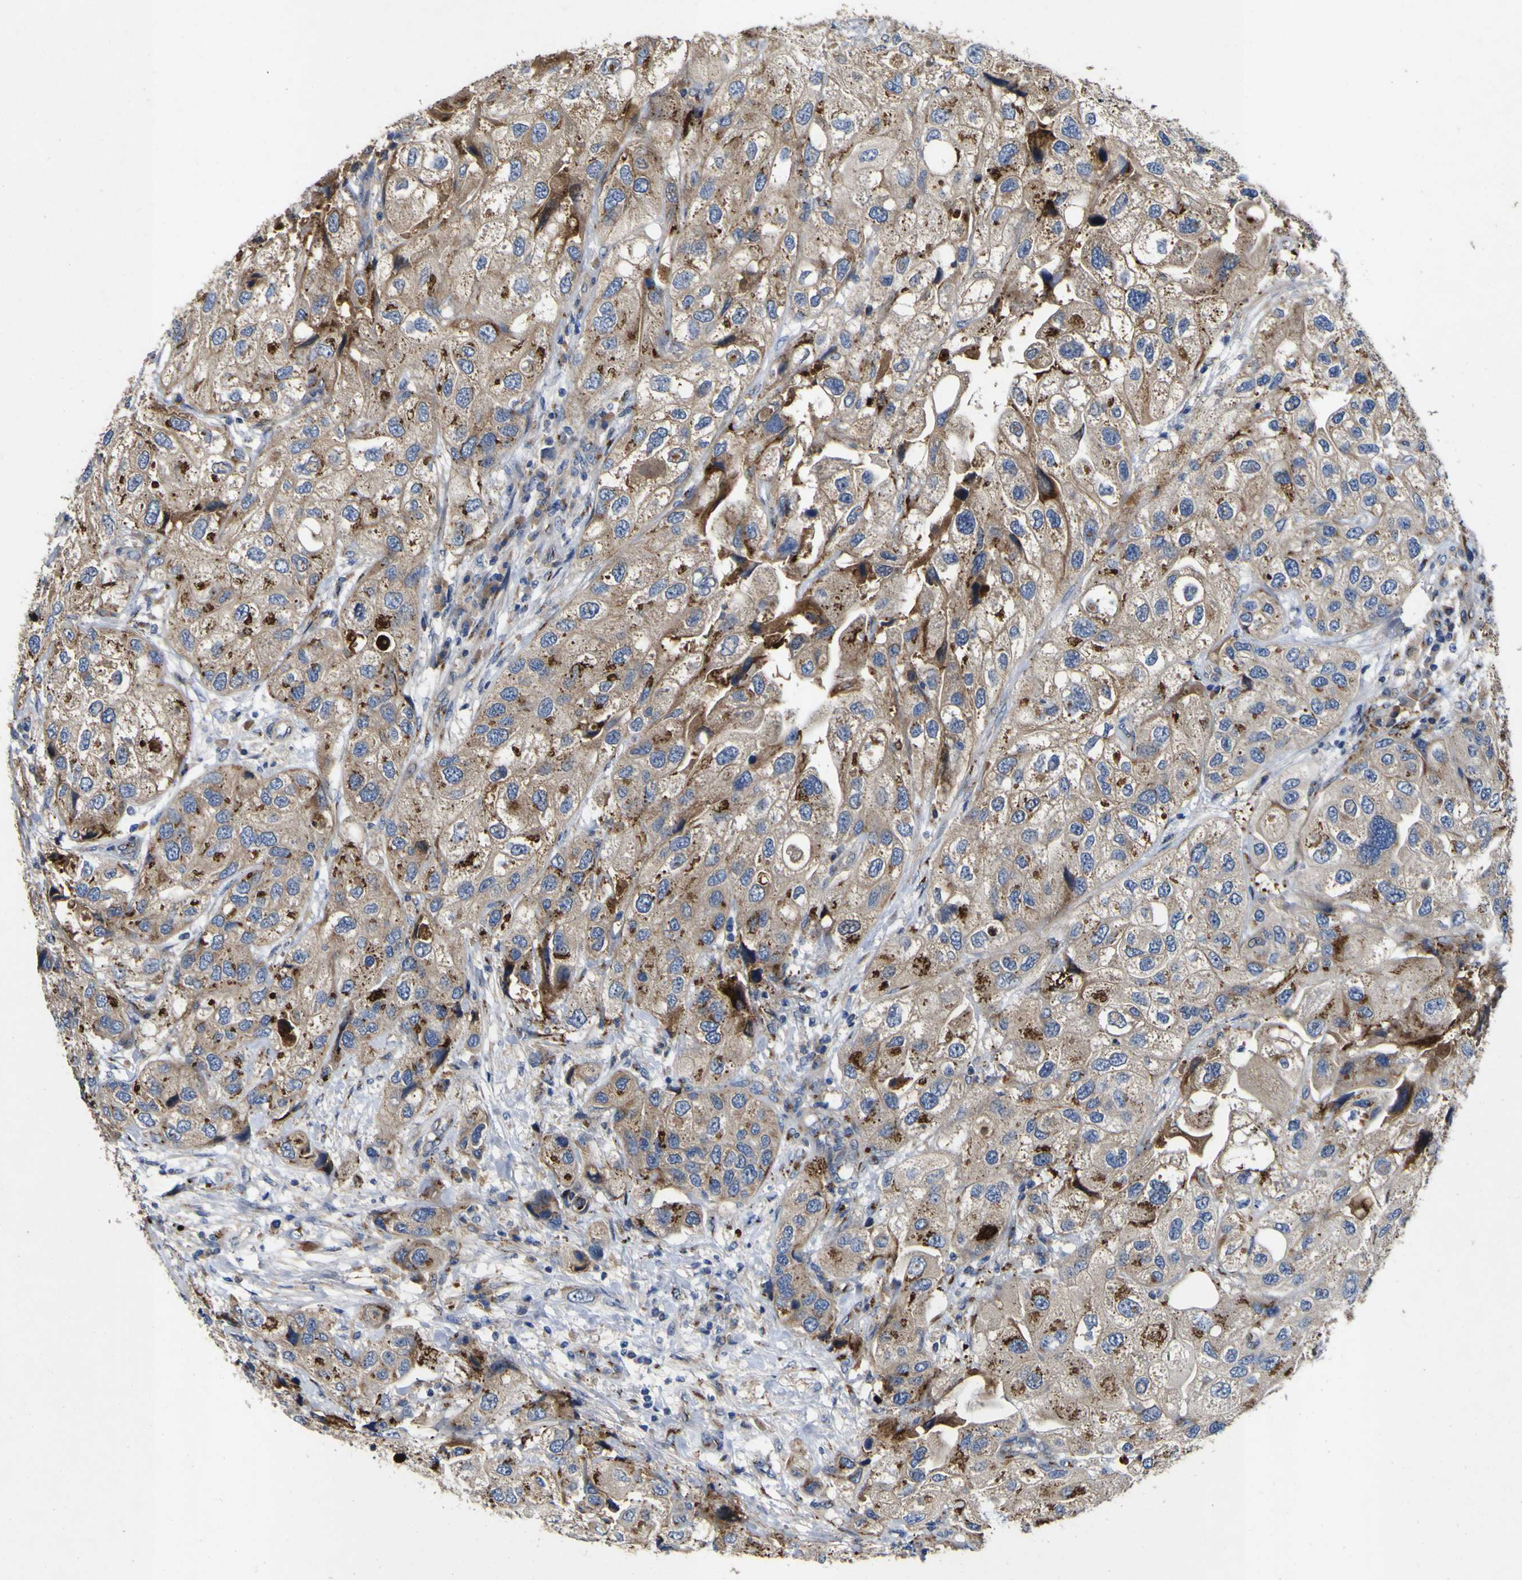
{"staining": {"intensity": "strong", "quantity": ">75%", "location": "cytoplasmic/membranous"}, "tissue": "urothelial cancer", "cell_type": "Tumor cells", "image_type": "cancer", "snomed": [{"axis": "morphology", "description": "Urothelial carcinoma, High grade"}, {"axis": "topography", "description": "Urinary bladder"}], "caption": "Immunohistochemical staining of high-grade urothelial carcinoma shows high levels of strong cytoplasmic/membranous expression in about >75% of tumor cells. (brown staining indicates protein expression, while blue staining denotes nuclei).", "gene": "COA1", "patient": {"sex": "female", "age": 64}}